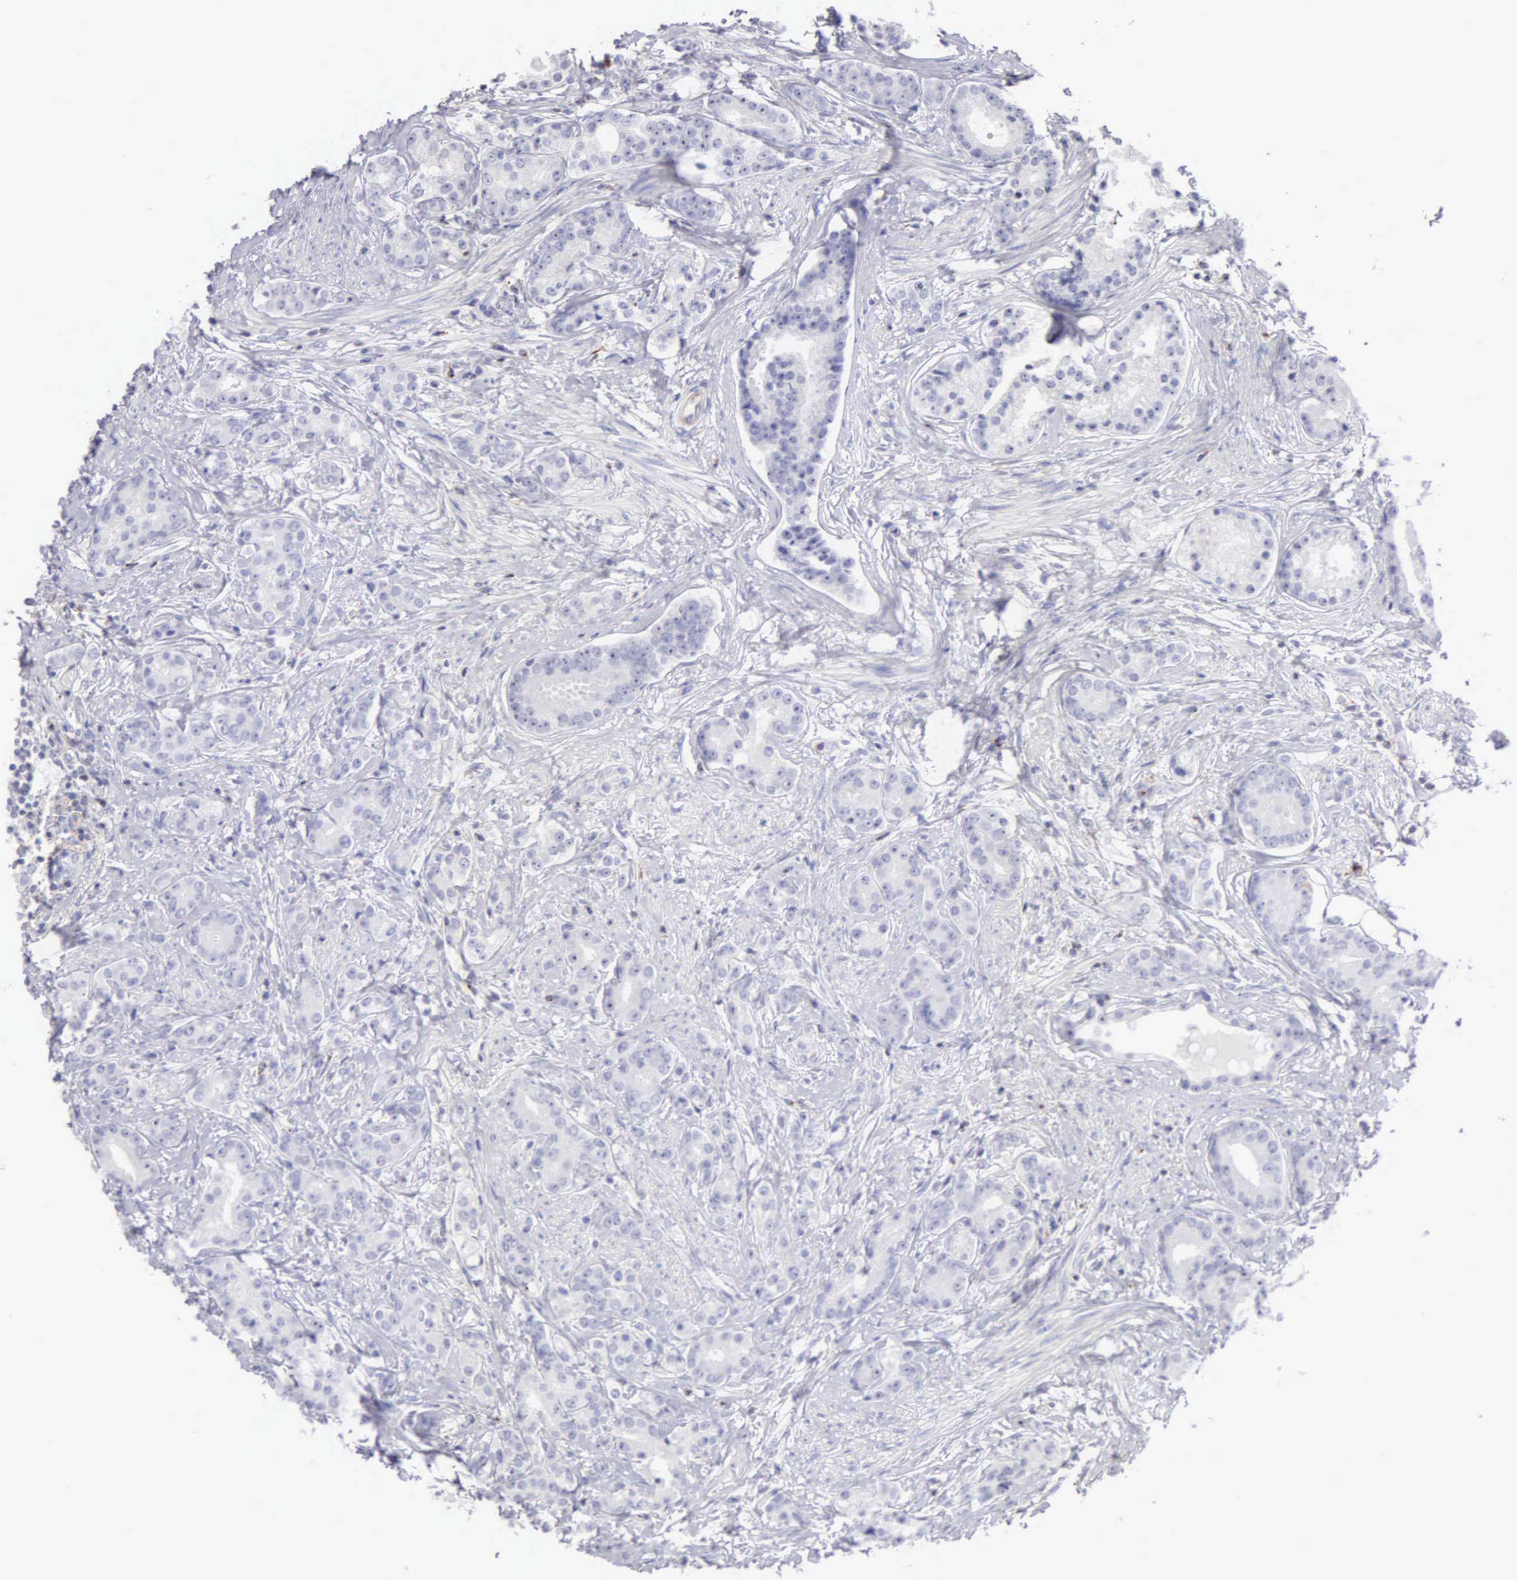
{"staining": {"intensity": "negative", "quantity": "none", "location": "none"}, "tissue": "prostate cancer", "cell_type": "Tumor cells", "image_type": "cancer", "snomed": [{"axis": "morphology", "description": "Adenocarcinoma, Medium grade"}, {"axis": "topography", "description": "Prostate"}], "caption": "Tumor cells show no significant staining in prostate cancer.", "gene": "SRGN", "patient": {"sex": "male", "age": 59}}